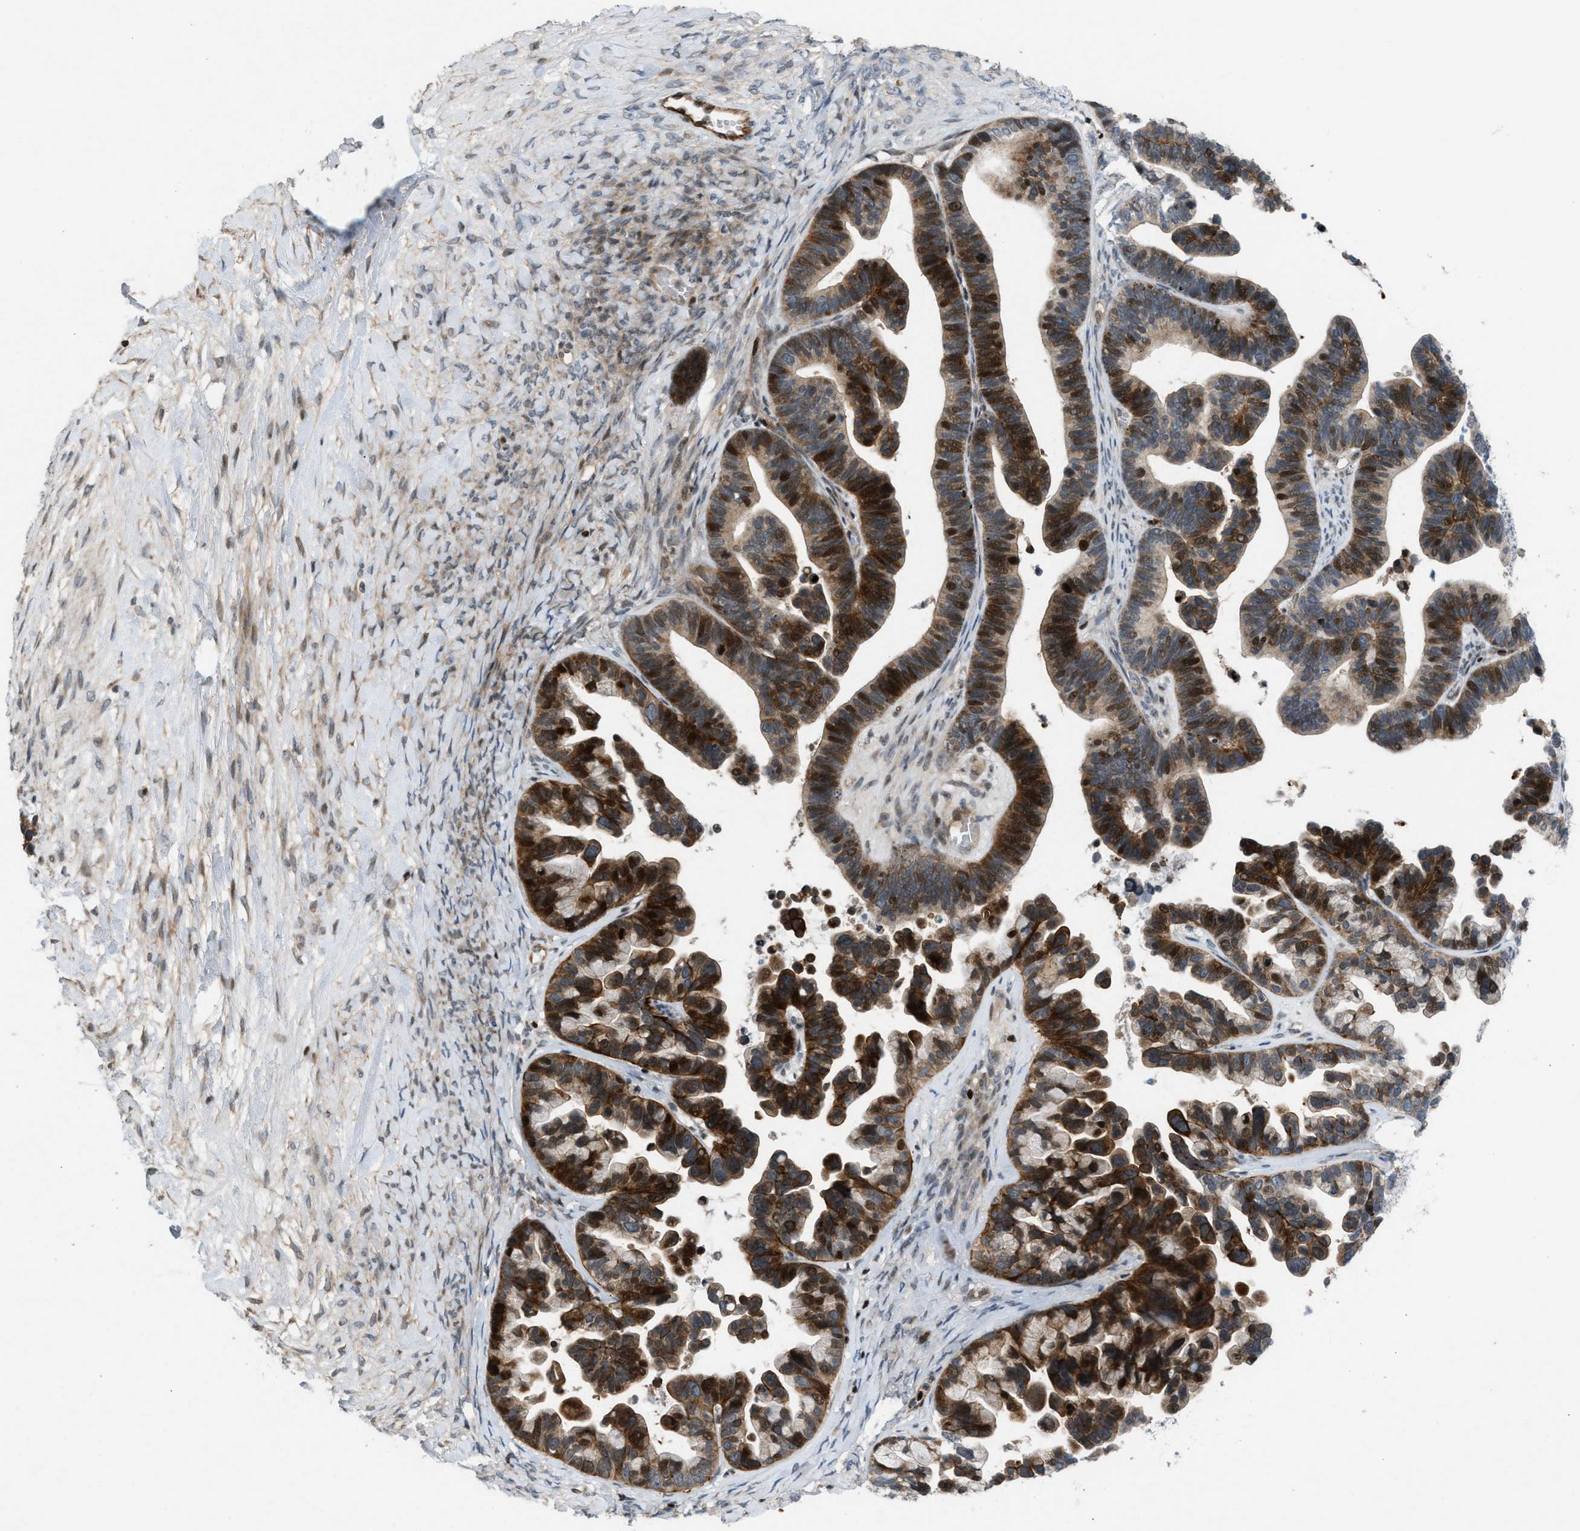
{"staining": {"intensity": "moderate", "quantity": ">75%", "location": "cytoplasmic/membranous,nuclear"}, "tissue": "ovarian cancer", "cell_type": "Tumor cells", "image_type": "cancer", "snomed": [{"axis": "morphology", "description": "Cystadenocarcinoma, serous, NOS"}, {"axis": "topography", "description": "Ovary"}], "caption": "Protein analysis of ovarian serous cystadenocarcinoma tissue exhibits moderate cytoplasmic/membranous and nuclear staining in approximately >75% of tumor cells.", "gene": "ZNF276", "patient": {"sex": "female", "age": 56}}